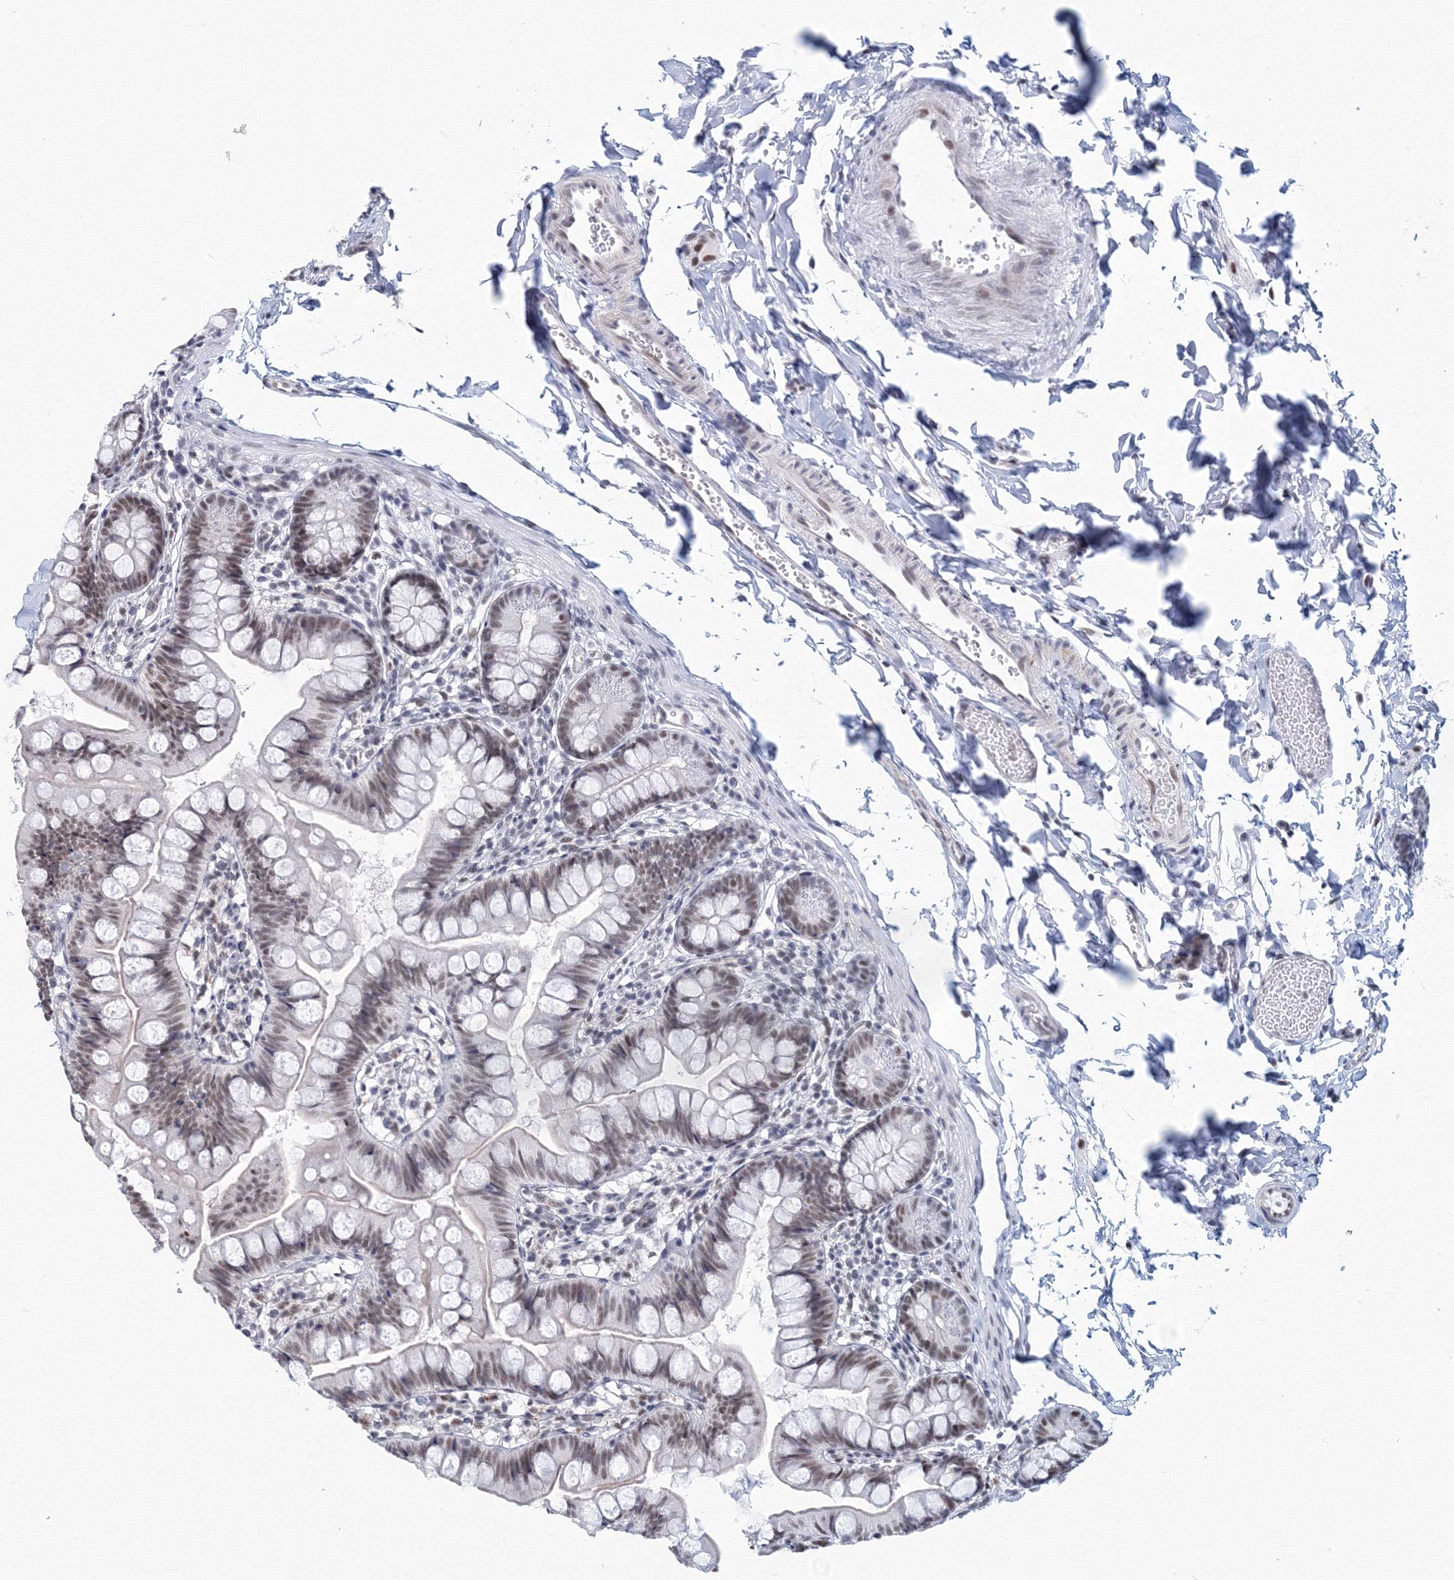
{"staining": {"intensity": "moderate", "quantity": ">75%", "location": "nuclear"}, "tissue": "small intestine", "cell_type": "Glandular cells", "image_type": "normal", "snomed": [{"axis": "morphology", "description": "Normal tissue, NOS"}, {"axis": "topography", "description": "Small intestine"}], "caption": "Small intestine was stained to show a protein in brown. There is medium levels of moderate nuclear positivity in about >75% of glandular cells.", "gene": "SF3B6", "patient": {"sex": "male", "age": 7}}